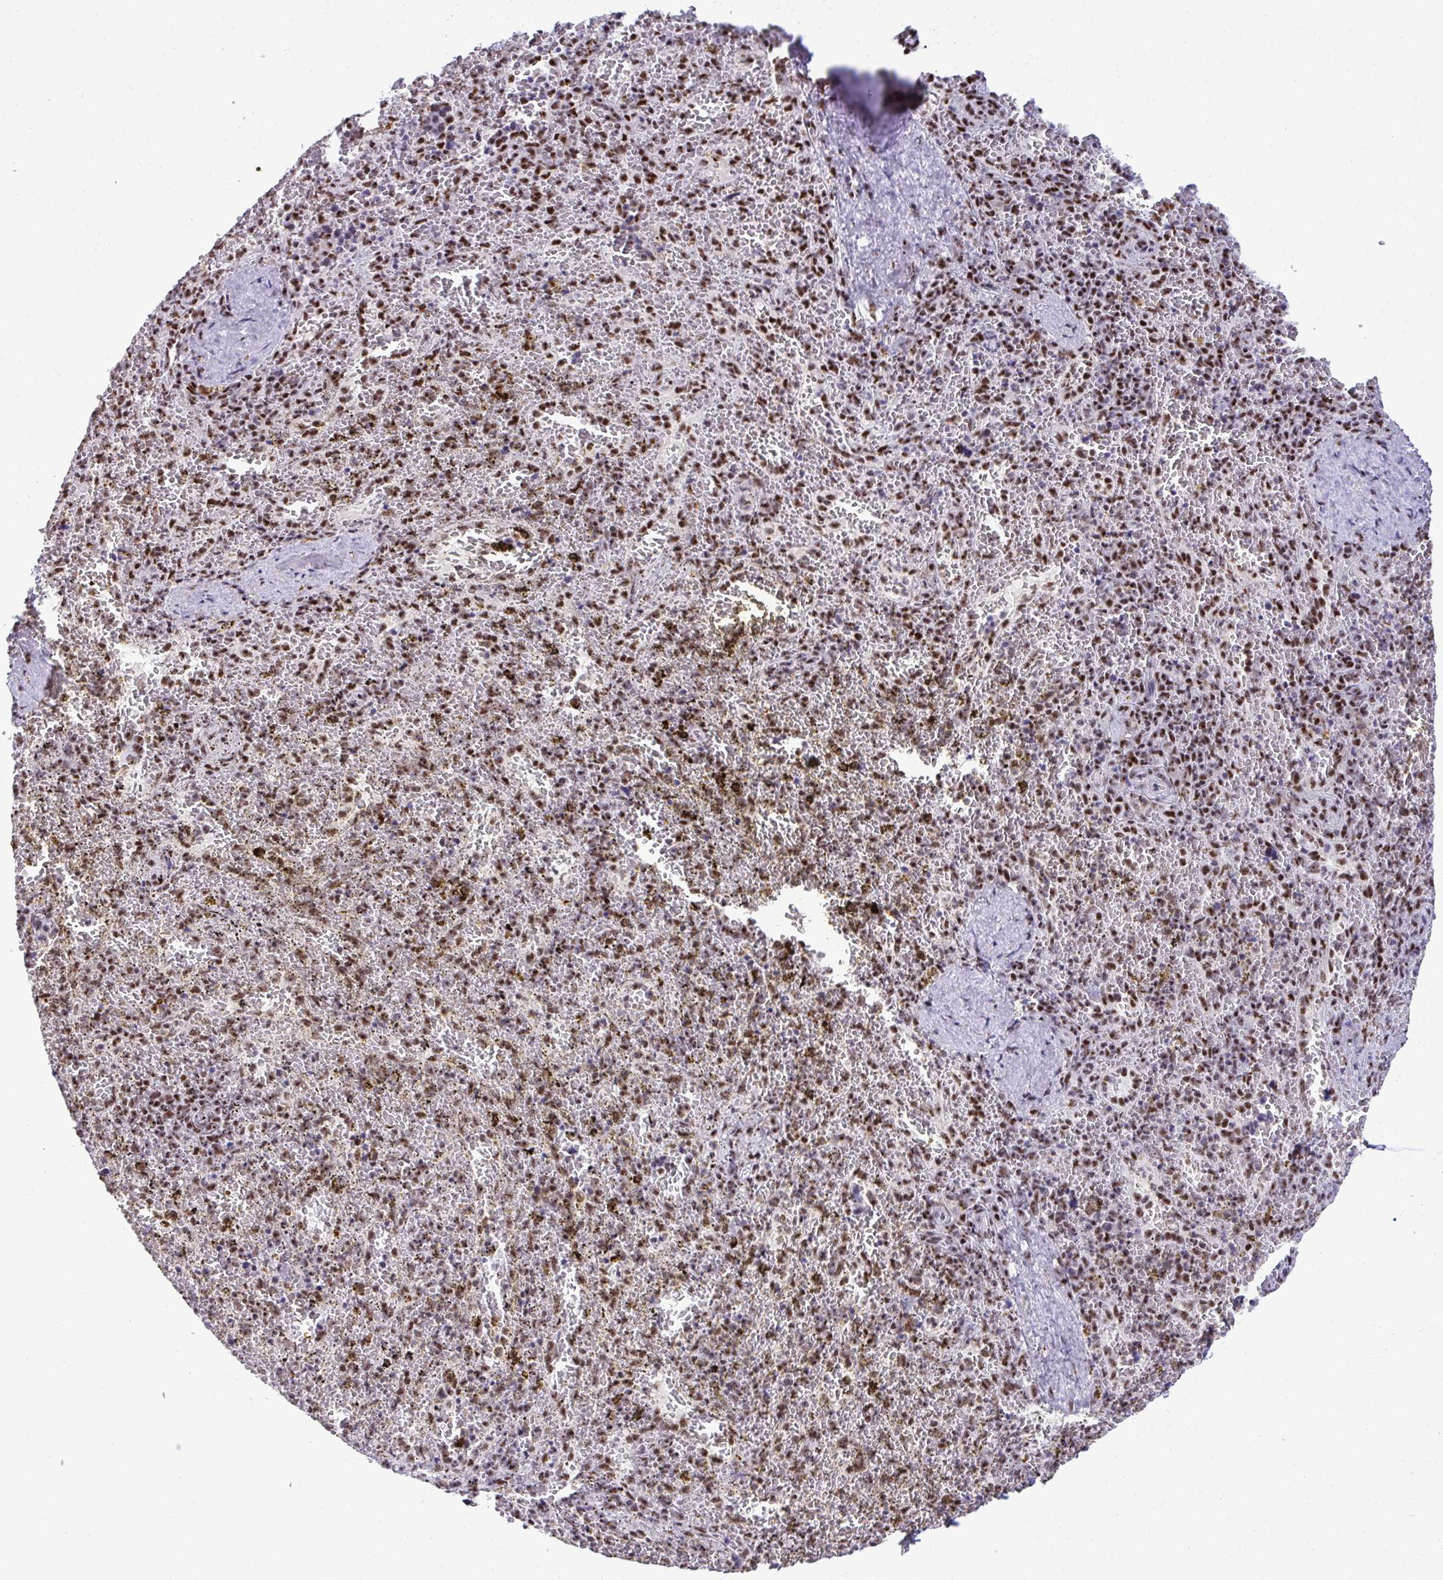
{"staining": {"intensity": "moderate", "quantity": "<25%", "location": "nuclear"}, "tissue": "spleen", "cell_type": "Cells in red pulp", "image_type": "normal", "snomed": [{"axis": "morphology", "description": "Normal tissue, NOS"}, {"axis": "topography", "description": "Spleen"}], "caption": "Spleen stained with immunohistochemistry demonstrates moderate nuclear expression in approximately <25% of cells in red pulp. Using DAB (brown) and hematoxylin (blue) stains, captured at high magnification using brightfield microscopy.", "gene": "PELP1", "patient": {"sex": "female", "age": 50}}